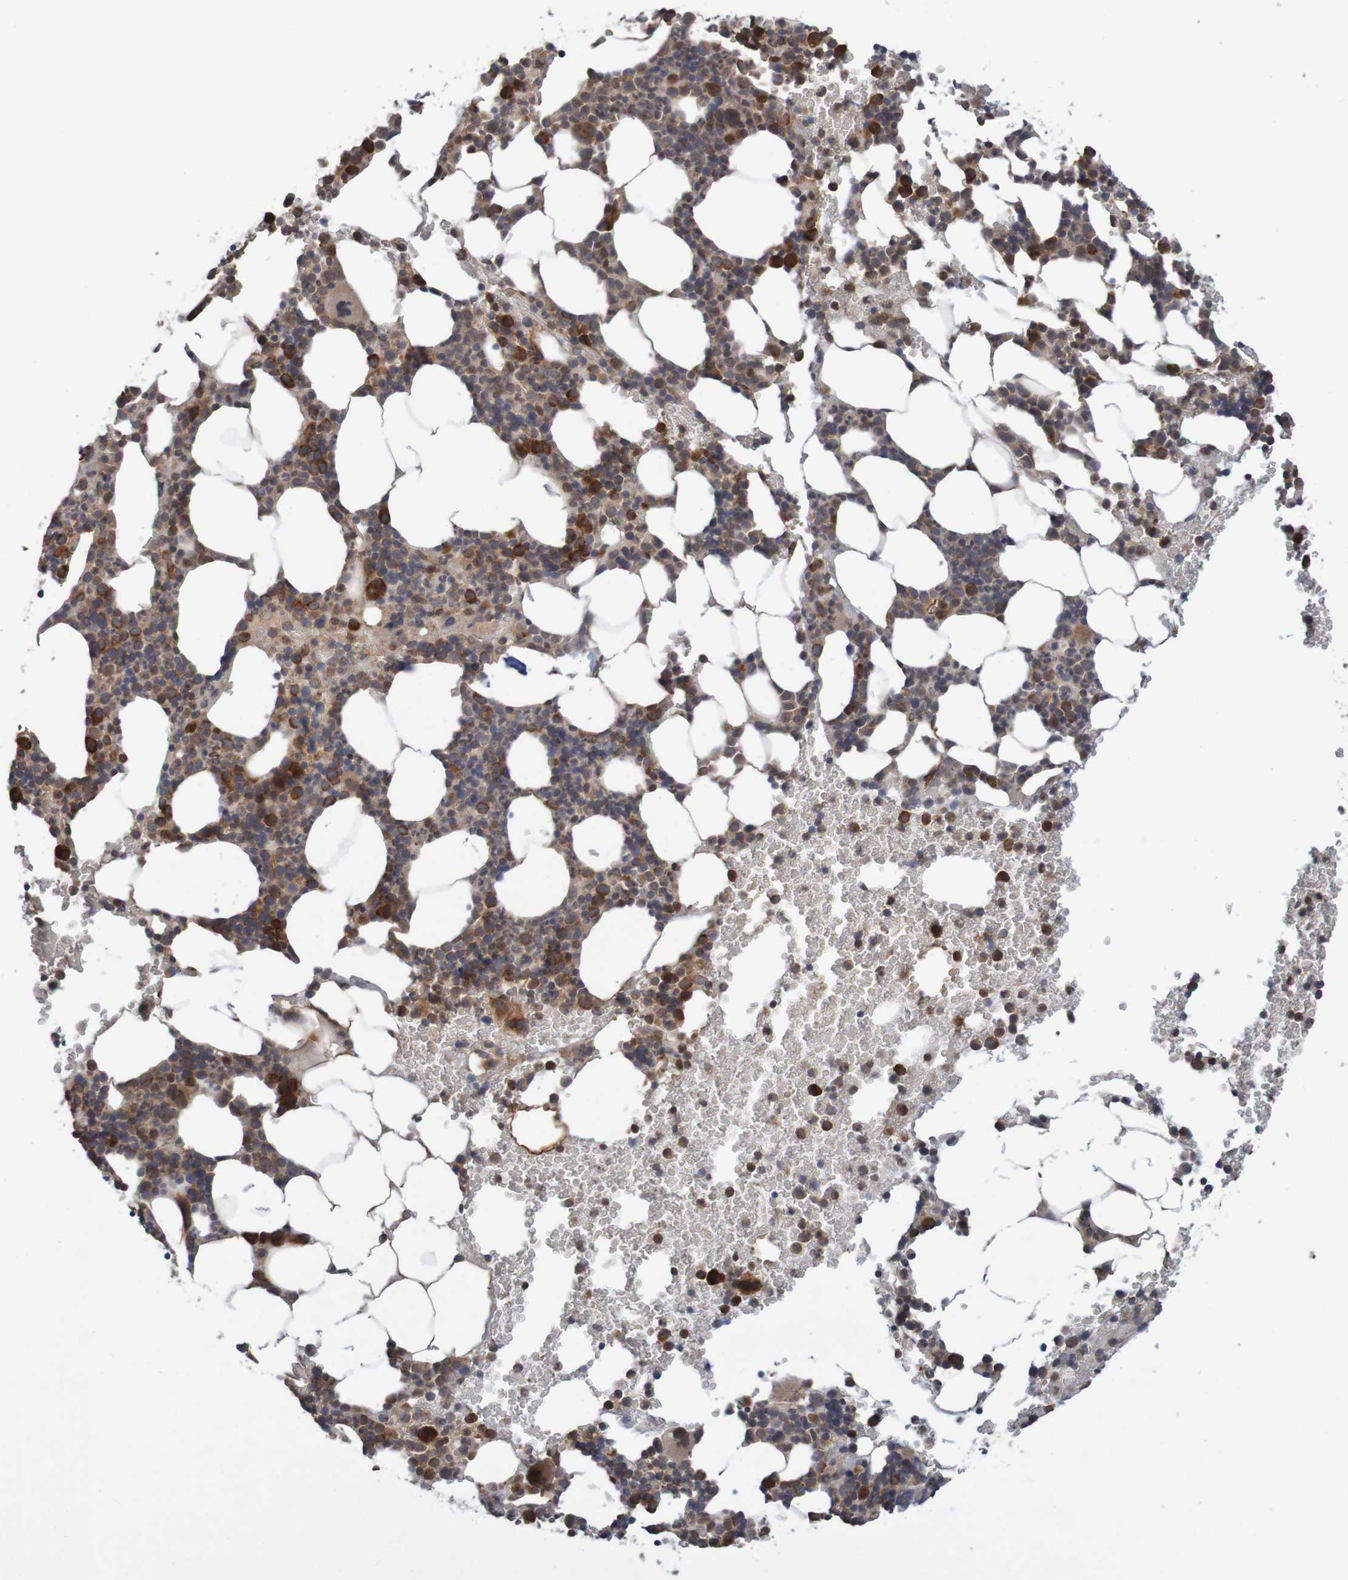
{"staining": {"intensity": "strong", "quantity": "25%-75%", "location": "cytoplasmic/membranous"}, "tissue": "bone marrow", "cell_type": "Hematopoietic cells", "image_type": "normal", "snomed": [{"axis": "morphology", "description": "Normal tissue, NOS"}, {"axis": "morphology", "description": "Inflammation, NOS"}, {"axis": "topography", "description": "Bone marrow"}], "caption": "This micrograph shows normal bone marrow stained with immunohistochemistry (IHC) to label a protein in brown. The cytoplasmic/membranous of hematopoietic cells show strong positivity for the protein. Nuclei are counter-stained blue.", "gene": "MRPL52", "patient": {"sex": "female", "age": 70}}